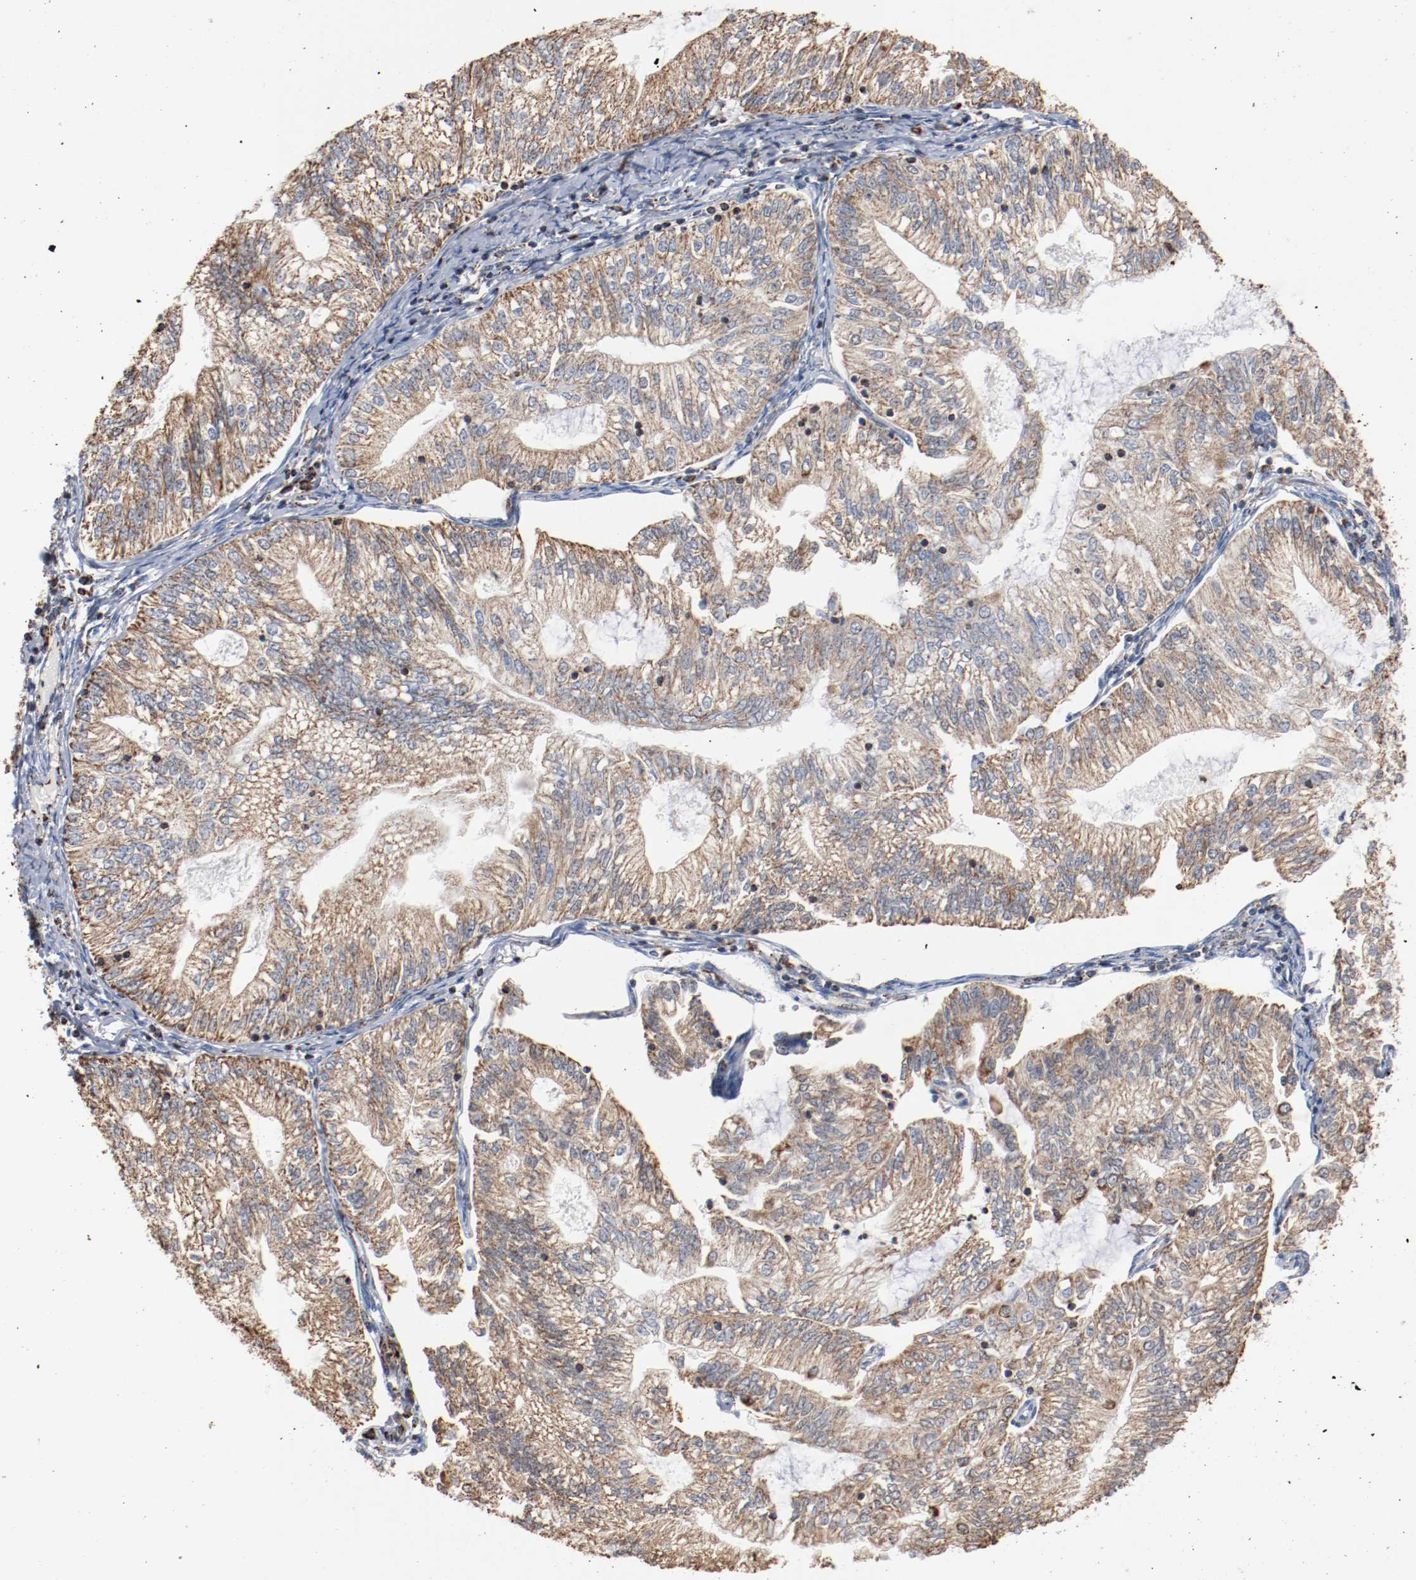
{"staining": {"intensity": "moderate", "quantity": ">75%", "location": "cytoplasmic/membranous"}, "tissue": "endometrial cancer", "cell_type": "Tumor cells", "image_type": "cancer", "snomed": [{"axis": "morphology", "description": "Adenocarcinoma, NOS"}, {"axis": "topography", "description": "Endometrium"}], "caption": "DAB immunohistochemical staining of human endometrial cancer shows moderate cytoplasmic/membranous protein staining in about >75% of tumor cells.", "gene": "NDUFS4", "patient": {"sex": "female", "age": 69}}